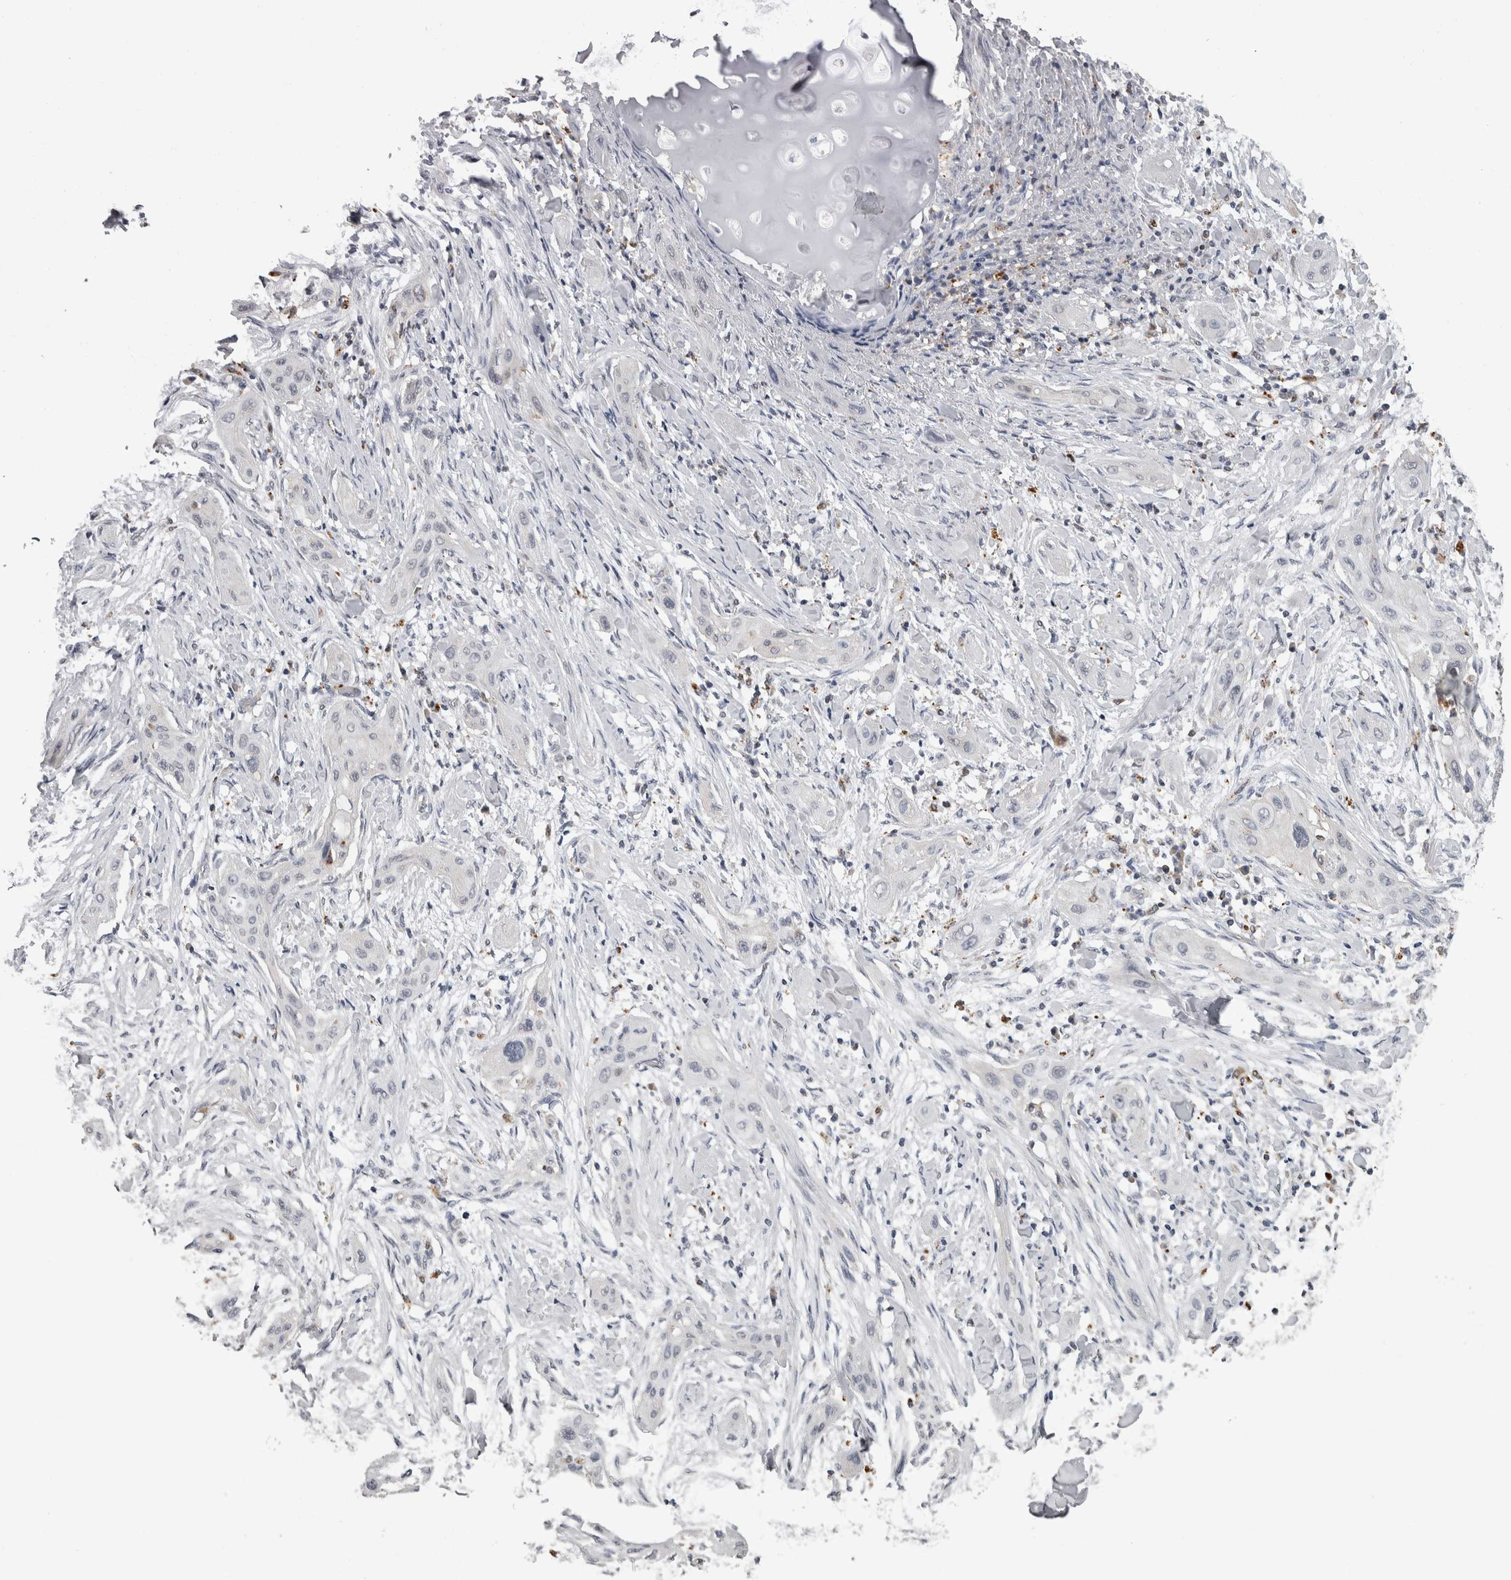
{"staining": {"intensity": "negative", "quantity": "none", "location": "none"}, "tissue": "lung cancer", "cell_type": "Tumor cells", "image_type": "cancer", "snomed": [{"axis": "morphology", "description": "Squamous cell carcinoma, NOS"}, {"axis": "topography", "description": "Lung"}], "caption": "Human lung cancer stained for a protein using immunohistochemistry (IHC) reveals no positivity in tumor cells.", "gene": "NAAA", "patient": {"sex": "female", "age": 47}}